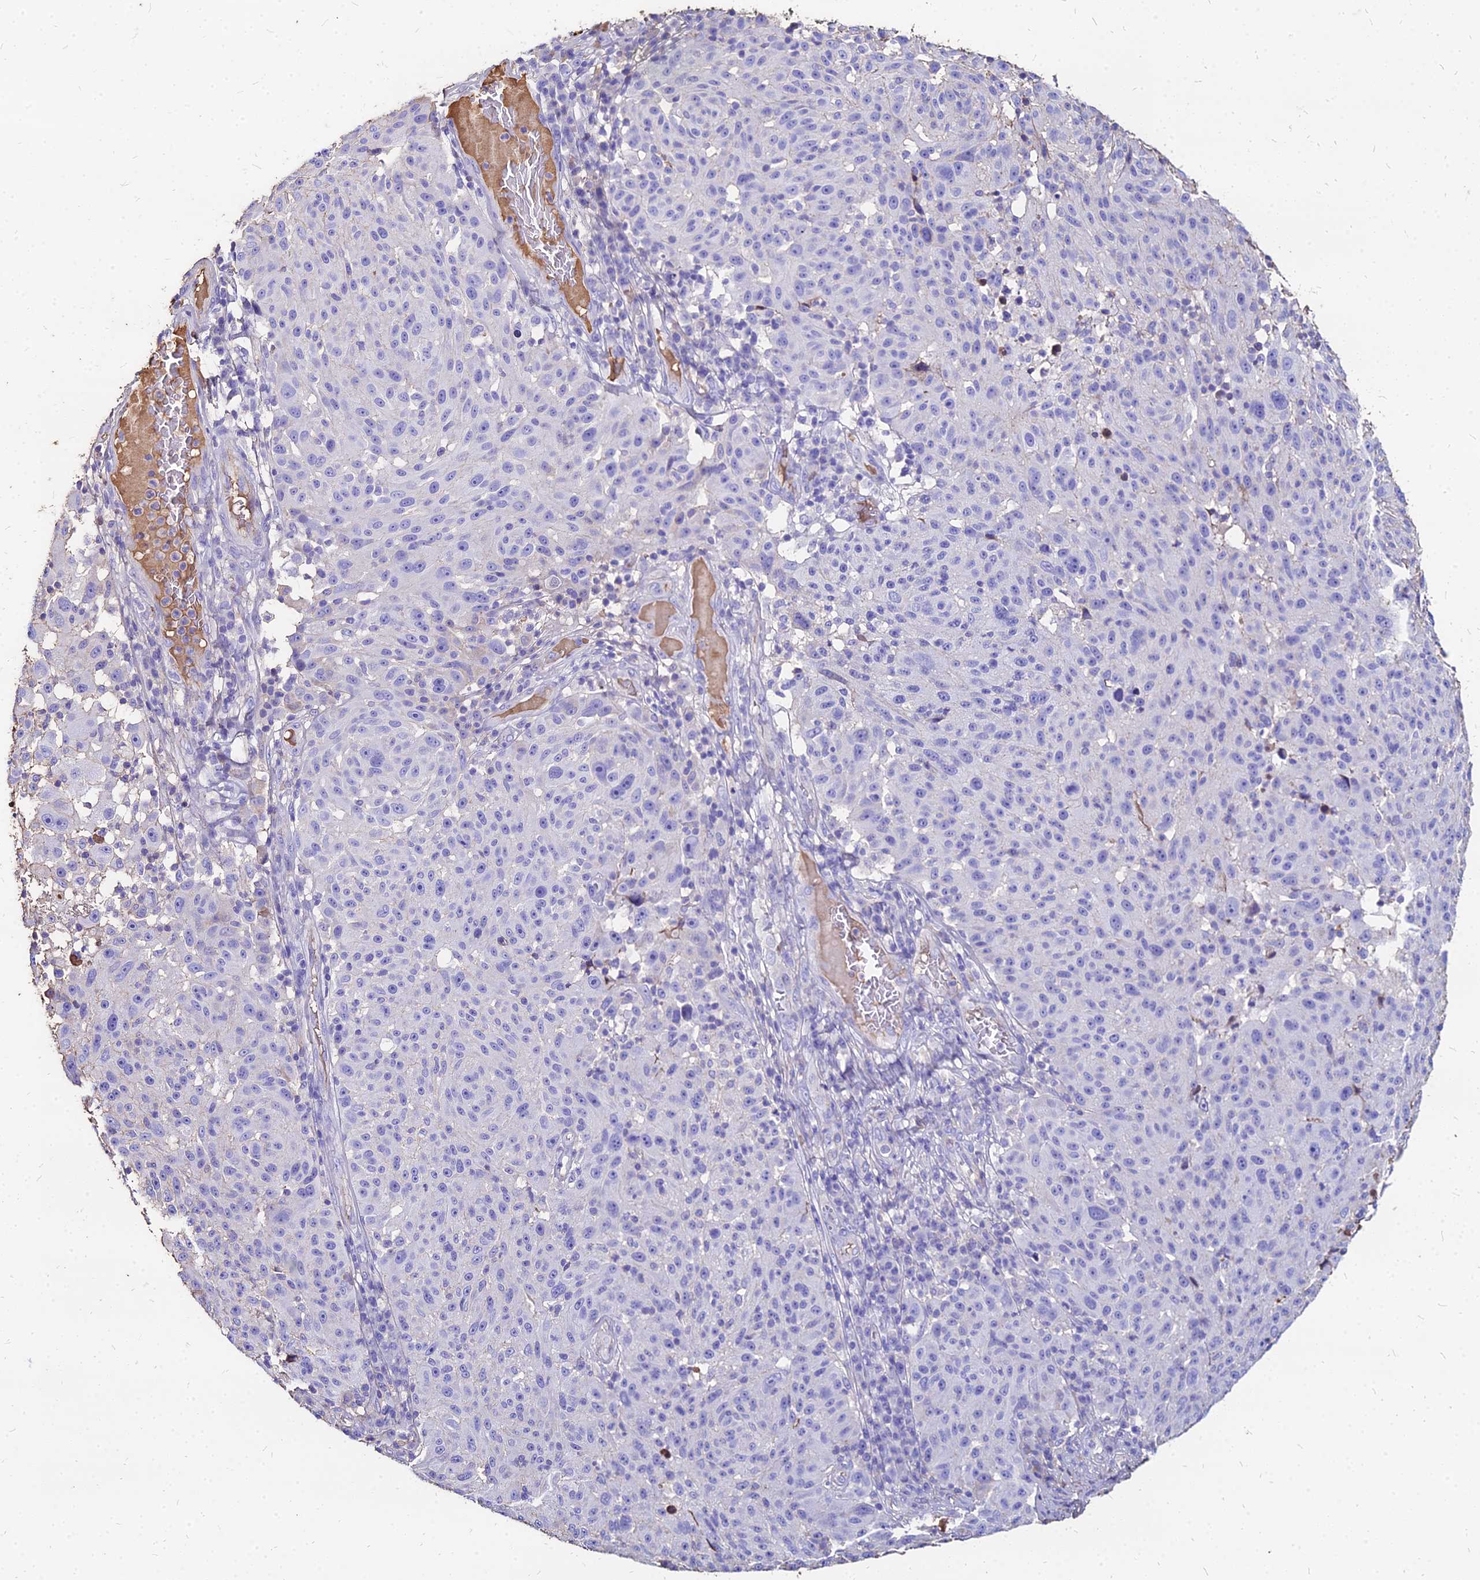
{"staining": {"intensity": "negative", "quantity": "none", "location": "none"}, "tissue": "melanoma", "cell_type": "Tumor cells", "image_type": "cancer", "snomed": [{"axis": "morphology", "description": "Malignant melanoma, NOS"}, {"axis": "topography", "description": "Skin"}], "caption": "The photomicrograph reveals no significant staining in tumor cells of malignant melanoma. Brightfield microscopy of immunohistochemistry stained with DAB (brown) and hematoxylin (blue), captured at high magnification.", "gene": "NME5", "patient": {"sex": "male", "age": 53}}